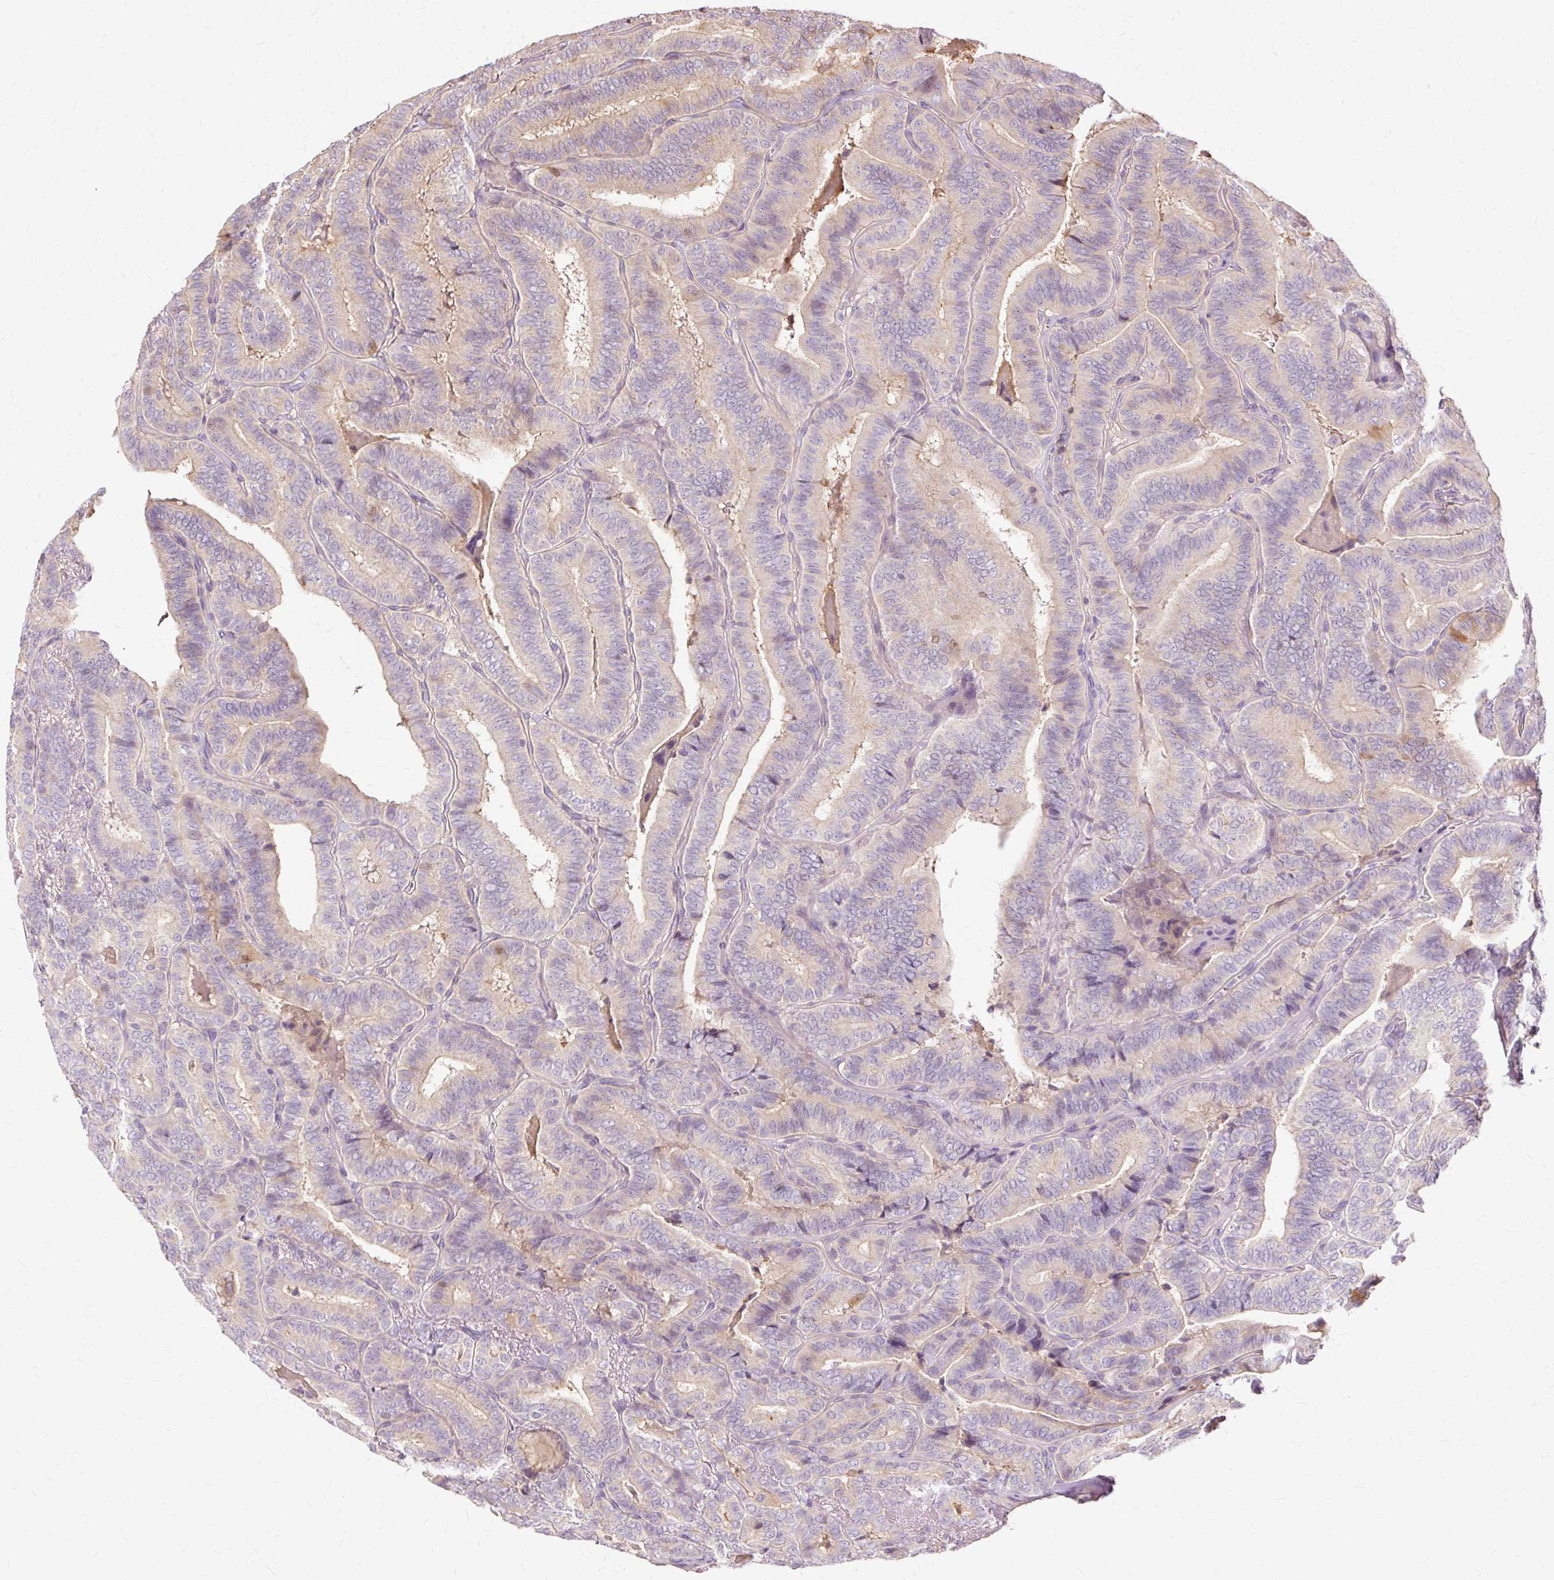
{"staining": {"intensity": "negative", "quantity": "none", "location": "none"}, "tissue": "thyroid cancer", "cell_type": "Tumor cells", "image_type": "cancer", "snomed": [{"axis": "morphology", "description": "Papillary adenocarcinoma, NOS"}, {"axis": "topography", "description": "Thyroid gland"}], "caption": "High power microscopy image of an immunohistochemistry micrograph of papillary adenocarcinoma (thyroid), revealing no significant expression in tumor cells.", "gene": "TSPAN8", "patient": {"sex": "male", "age": 61}}